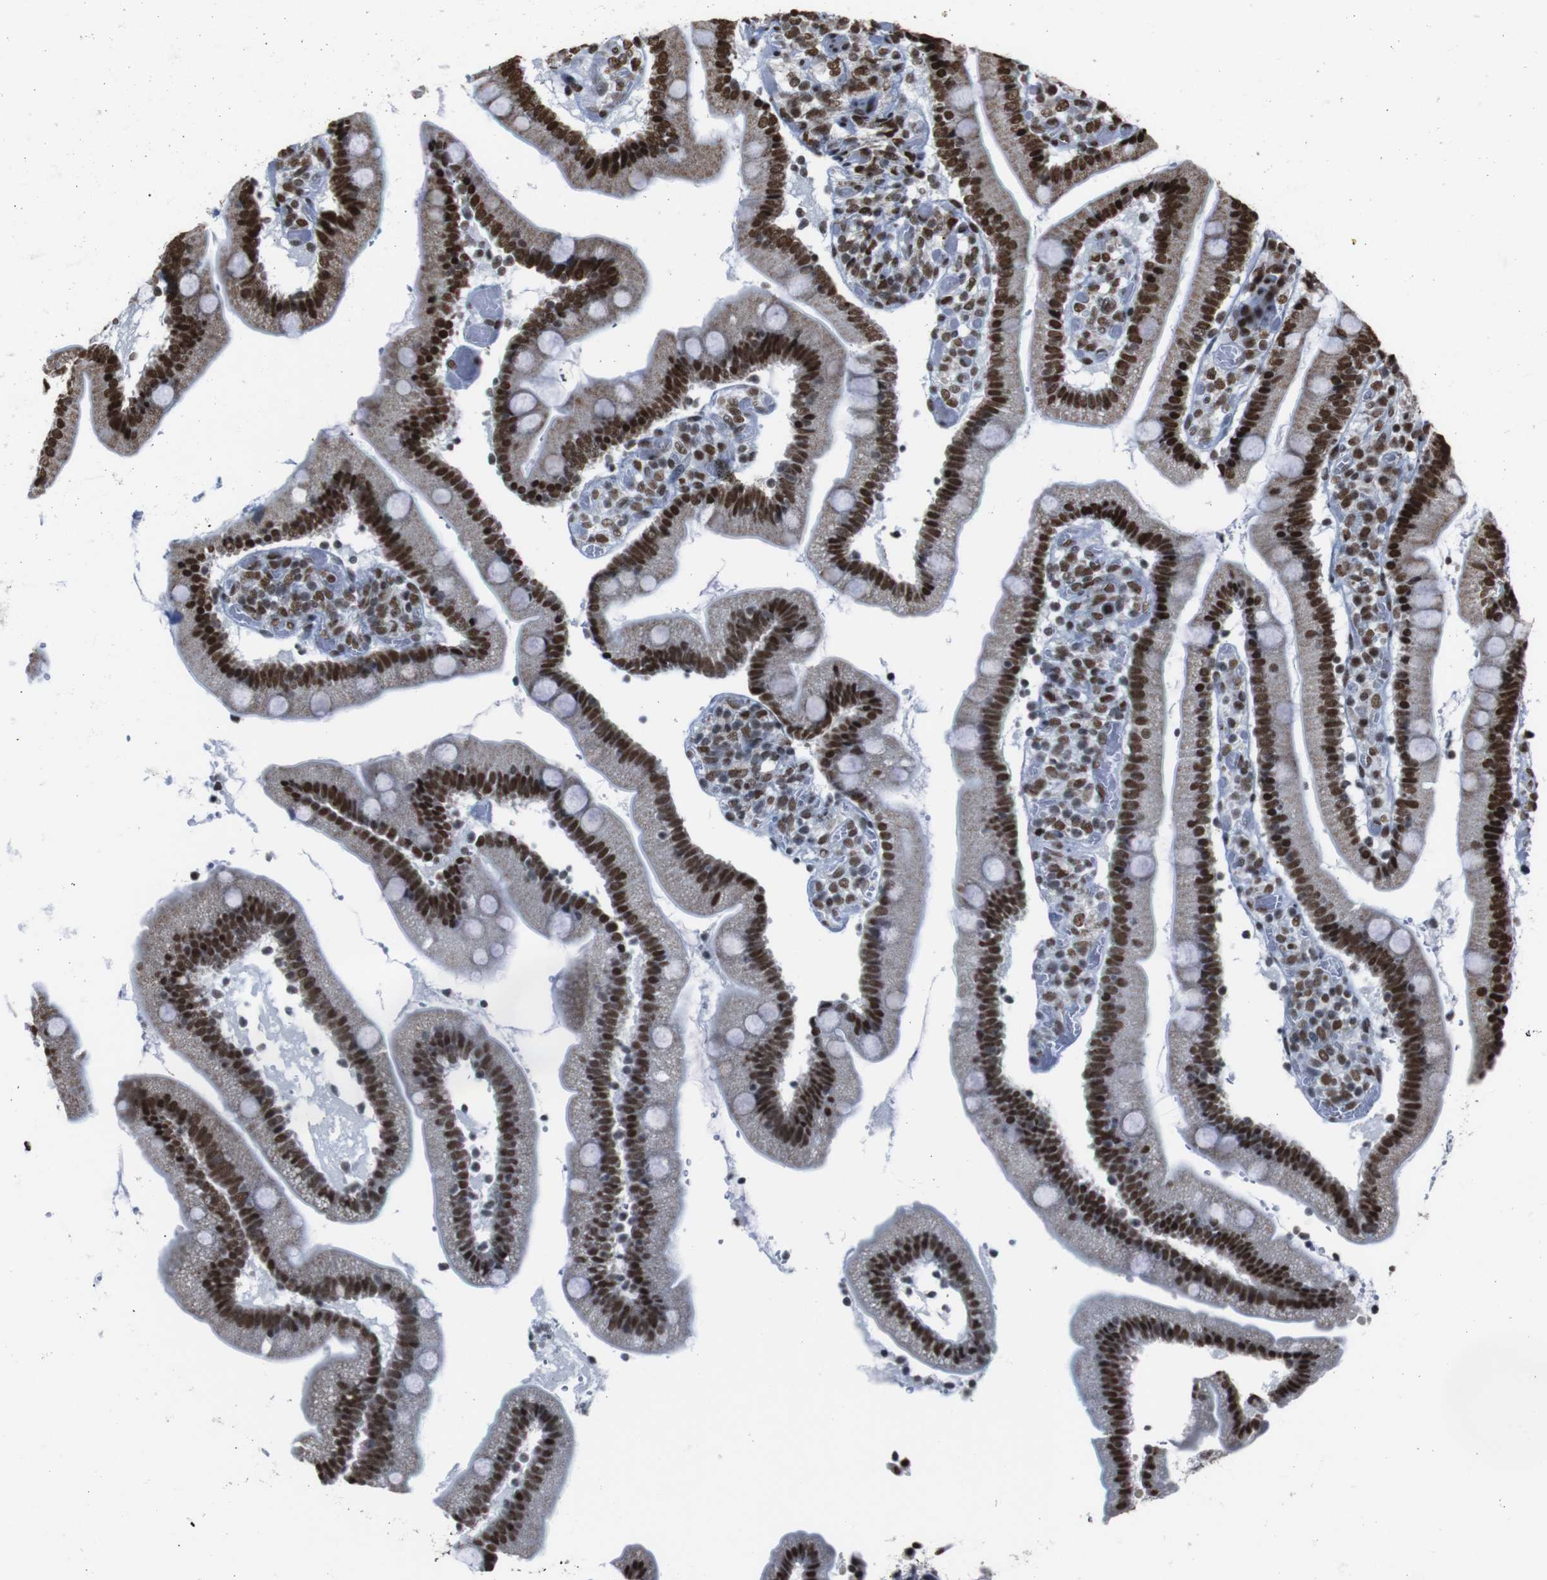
{"staining": {"intensity": "strong", "quantity": ">75%", "location": "nuclear"}, "tissue": "duodenum", "cell_type": "Glandular cells", "image_type": "normal", "snomed": [{"axis": "morphology", "description": "Normal tissue, NOS"}, {"axis": "topography", "description": "Duodenum"}], "caption": "A high amount of strong nuclear positivity is seen in about >75% of glandular cells in benign duodenum. The protein of interest is shown in brown color, while the nuclei are stained blue.", "gene": "ROMO1", "patient": {"sex": "male", "age": 66}}